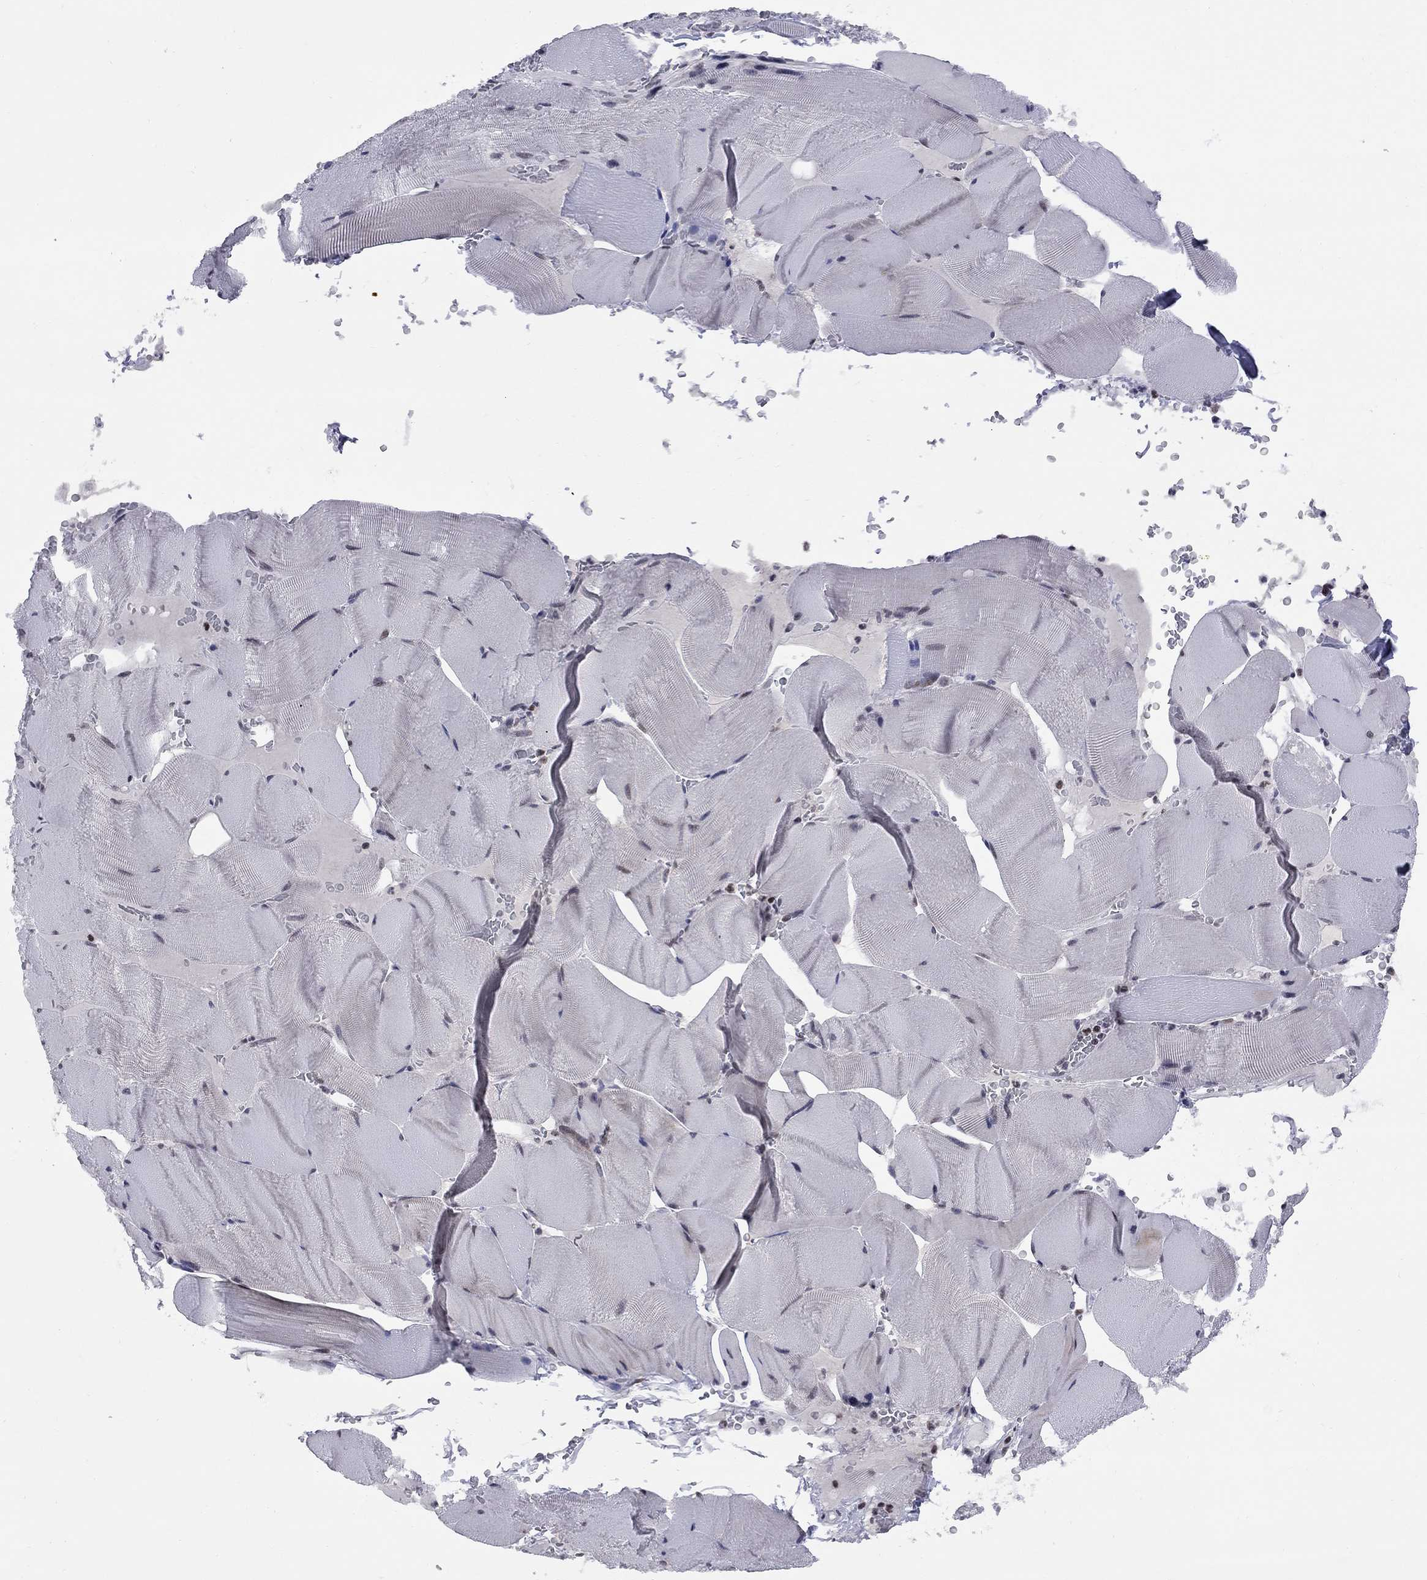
{"staining": {"intensity": "strong", "quantity": "<25%", "location": "nuclear"}, "tissue": "skeletal muscle", "cell_type": "Myocytes", "image_type": "normal", "snomed": [{"axis": "morphology", "description": "Normal tissue, NOS"}, {"axis": "topography", "description": "Skeletal muscle"}], "caption": "Skeletal muscle stained with immunohistochemistry displays strong nuclear expression in approximately <25% of myocytes.", "gene": "TAF9", "patient": {"sex": "male", "age": 56}}